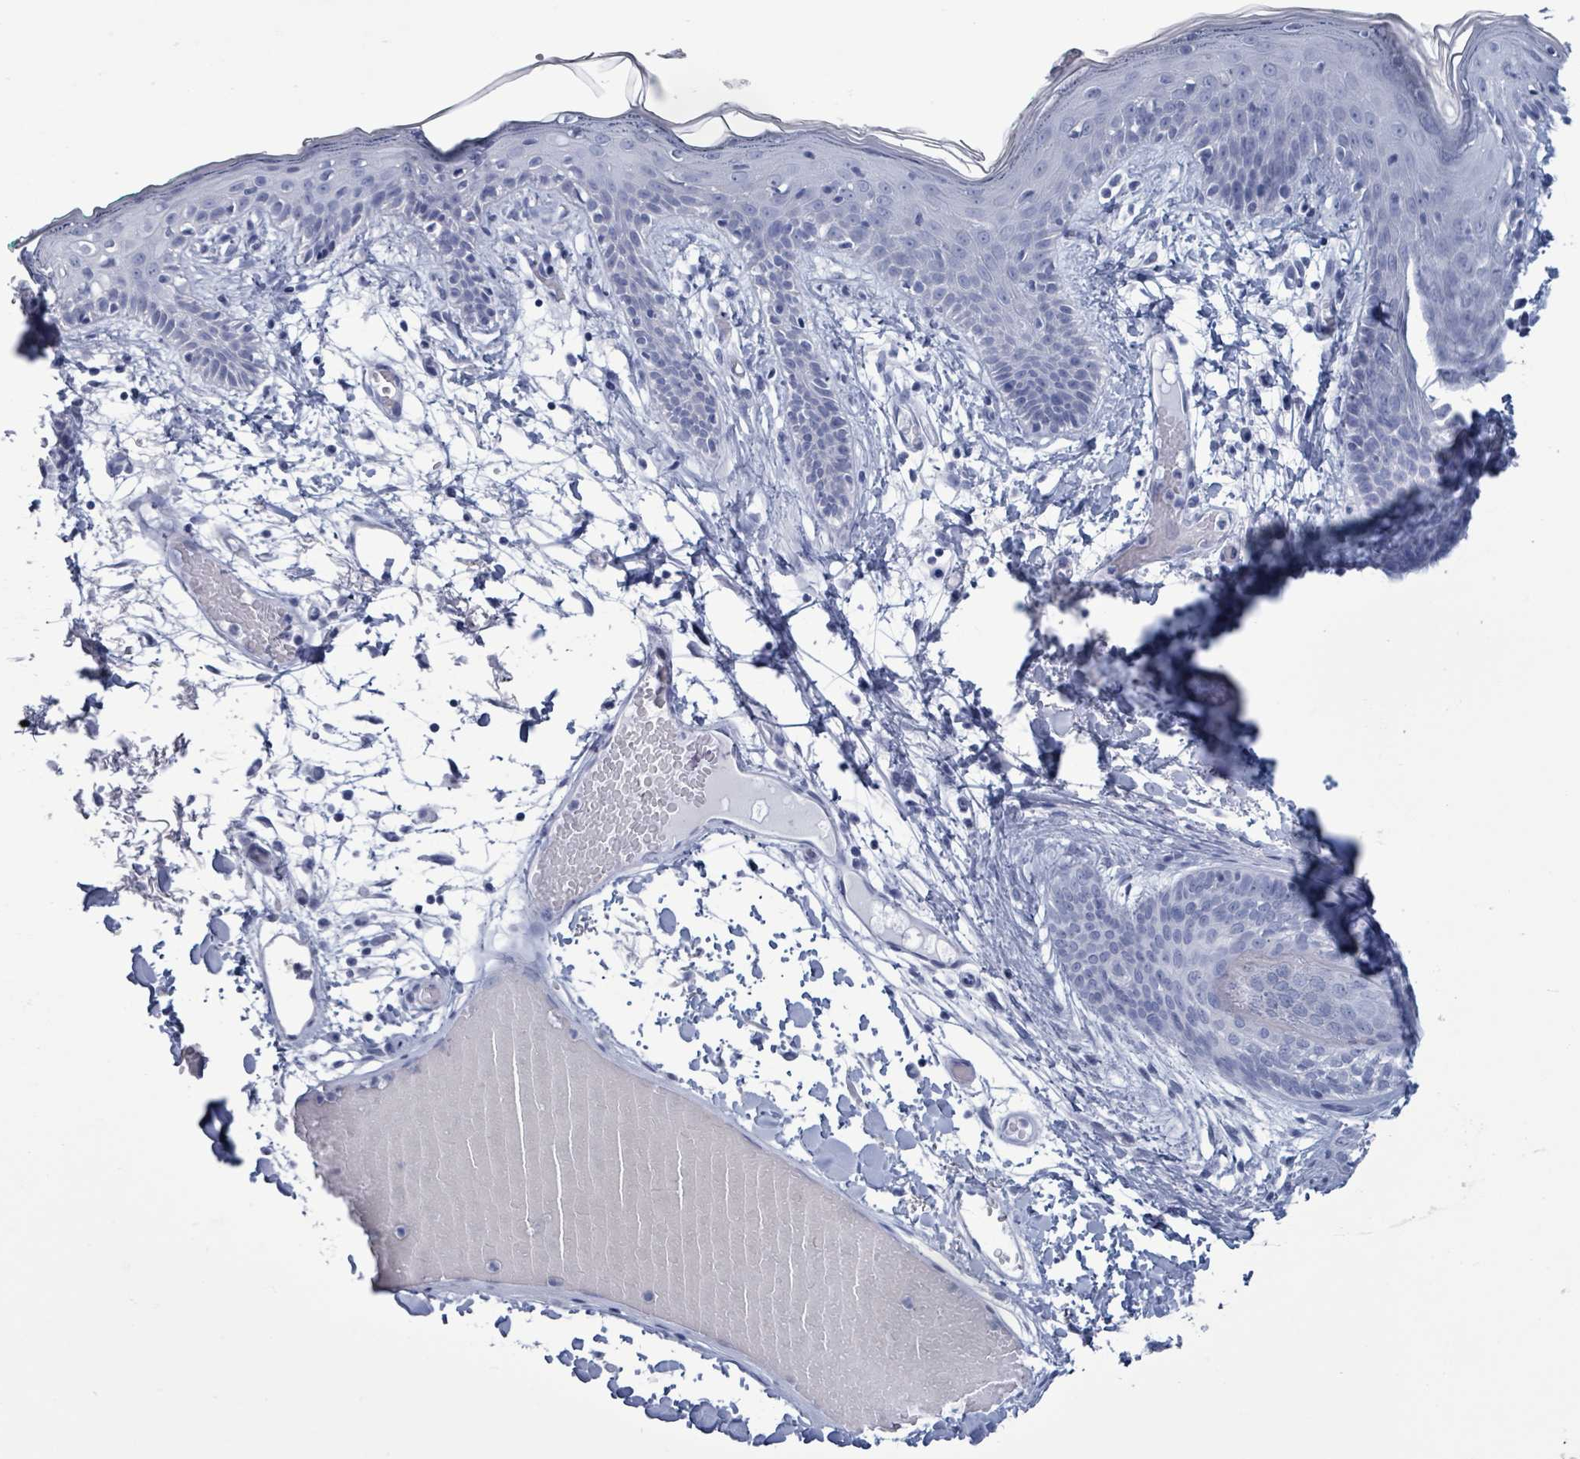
{"staining": {"intensity": "negative", "quantity": "none", "location": "none"}, "tissue": "skin", "cell_type": "Fibroblasts", "image_type": "normal", "snomed": [{"axis": "morphology", "description": "Normal tissue, NOS"}, {"axis": "topography", "description": "Skin"}], "caption": "An immunohistochemistry (IHC) micrograph of benign skin is shown. There is no staining in fibroblasts of skin. (DAB (3,3'-diaminobenzidine) immunohistochemistry, high magnification).", "gene": "NKX2", "patient": {"sex": "male", "age": 79}}